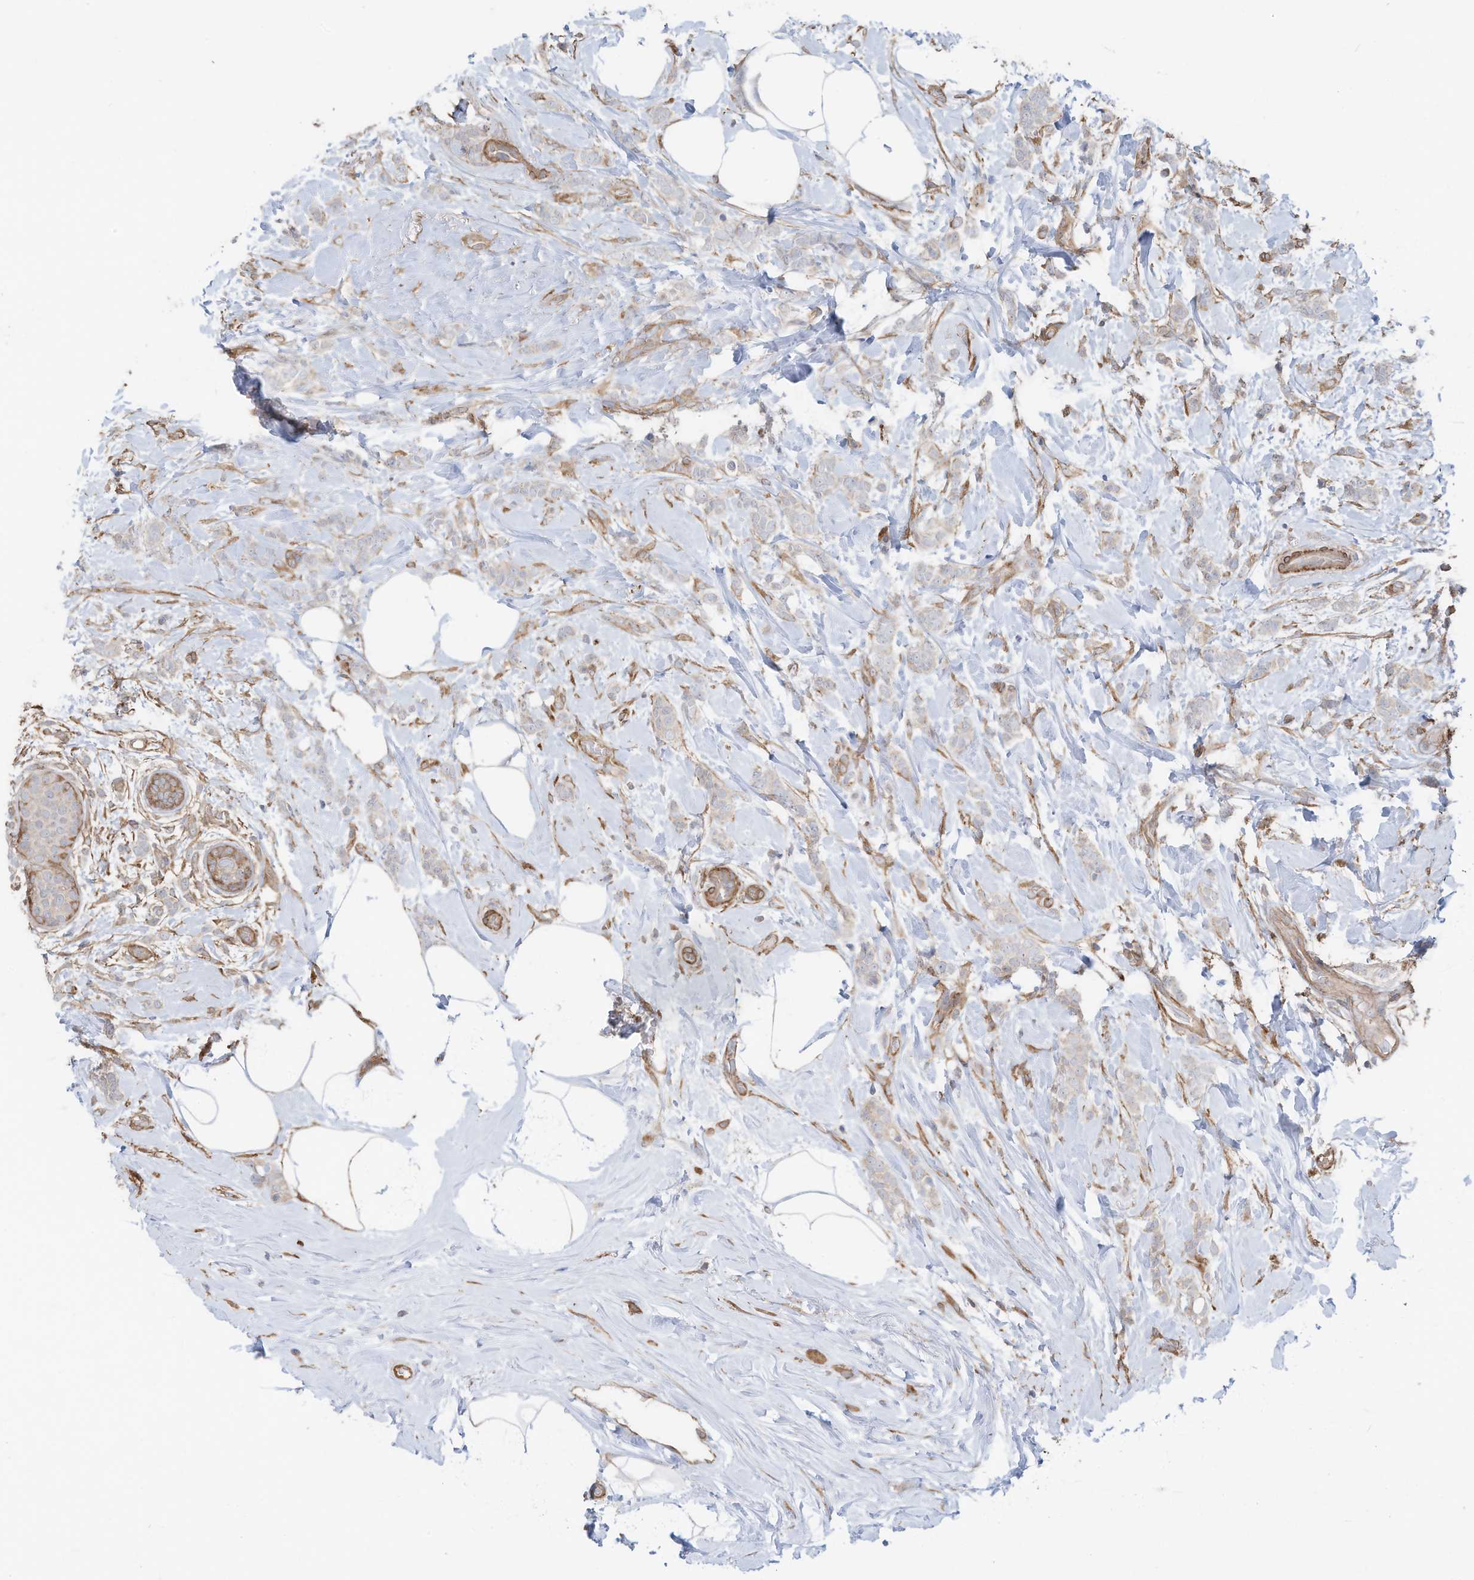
{"staining": {"intensity": "negative", "quantity": "none", "location": "none"}, "tissue": "breast cancer", "cell_type": "Tumor cells", "image_type": "cancer", "snomed": [{"axis": "morphology", "description": "Lobular carcinoma, in situ"}, {"axis": "morphology", "description": "Lobular carcinoma"}, {"axis": "topography", "description": "Breast"}], "caption": "An IHC histopathology image of breast lobular carcinoma is shown. There is no staining in tumor cells of breast lobular carcinoma.", "gene": "SLC17A7", "patient": {"sex": "female", "age": 41}}